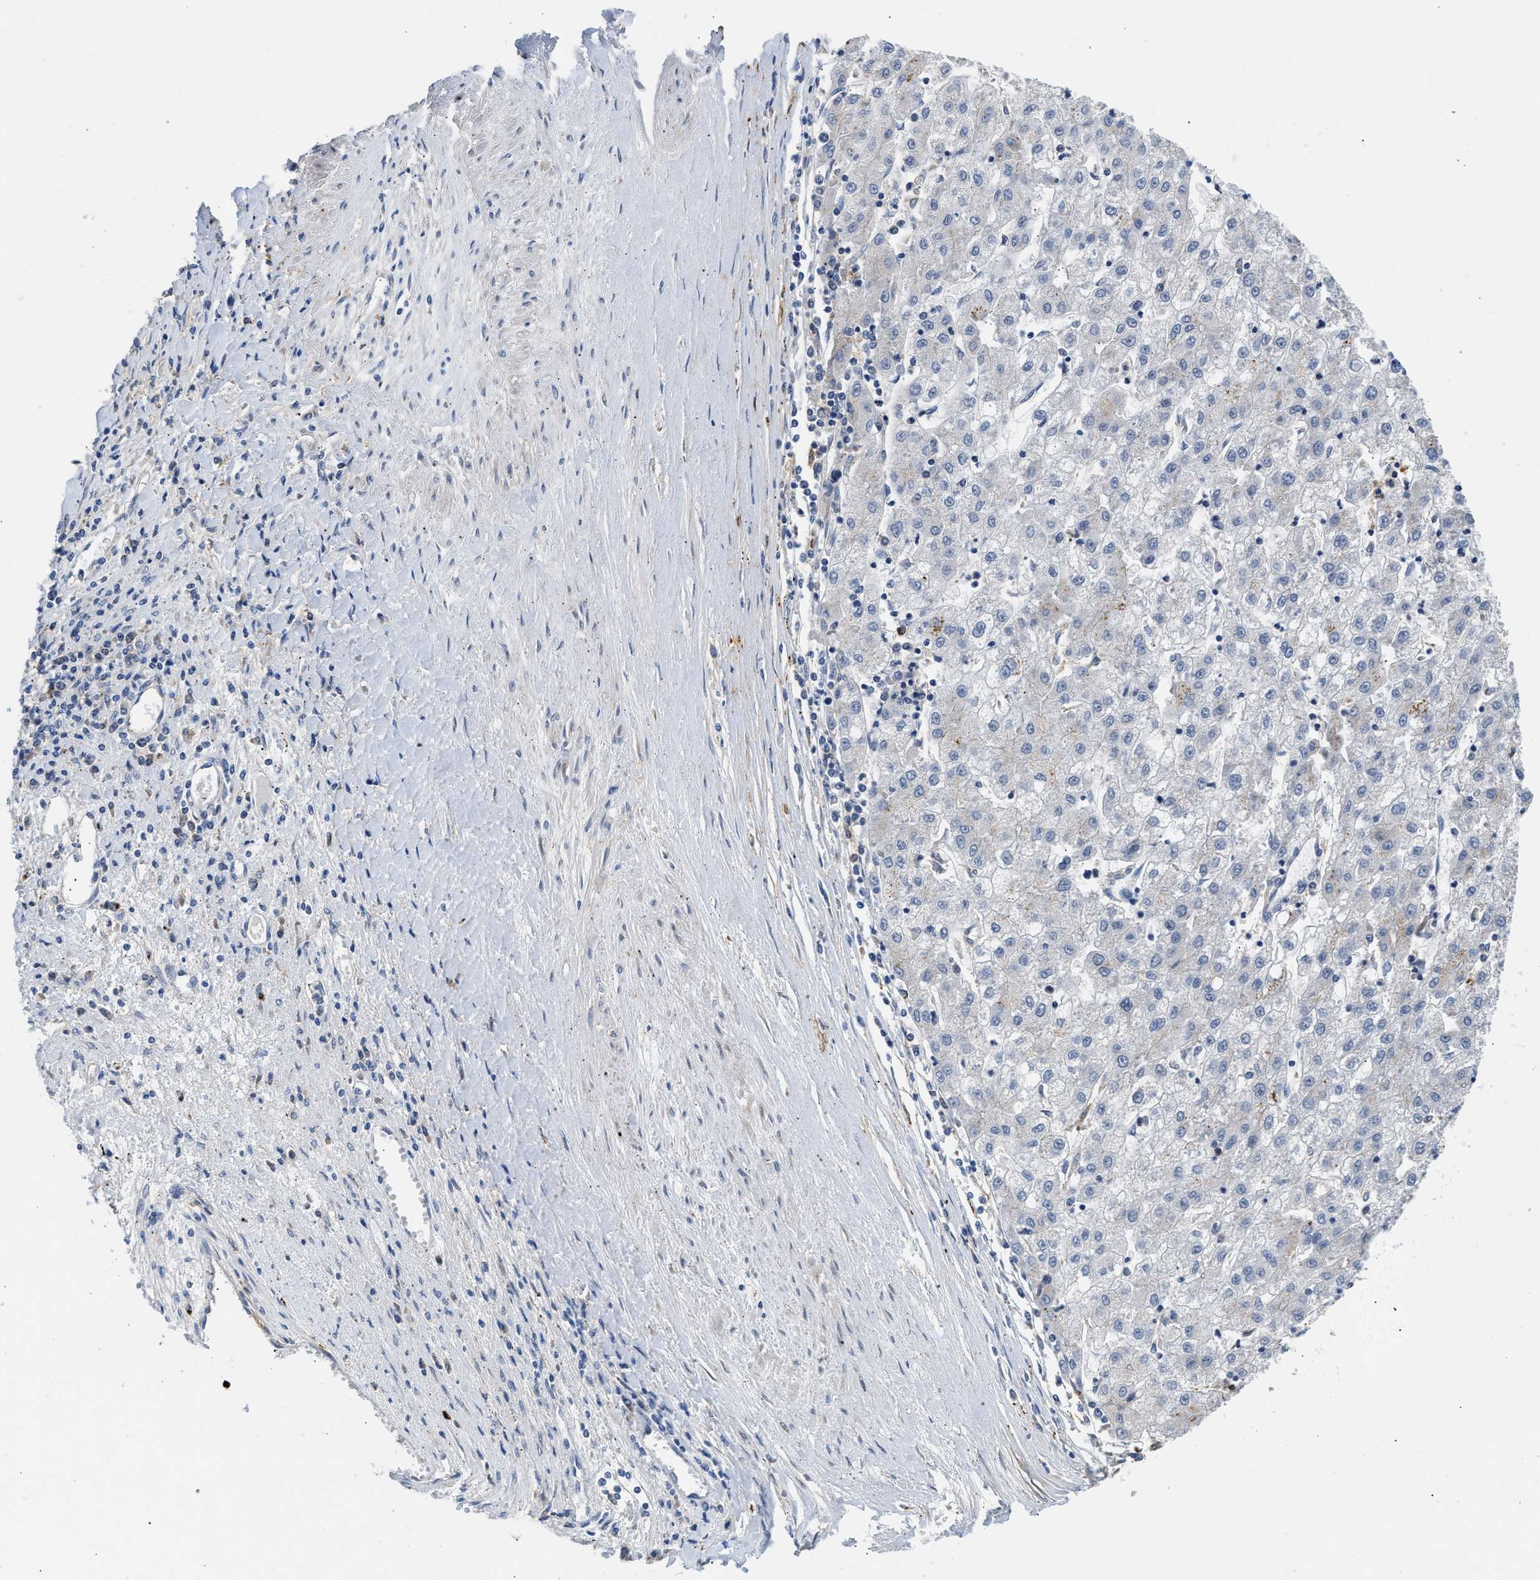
{"staining": {"intensity": "negative", "quantity": "none", "location": "none"}, "tissue": "liver cancer", "cell_type": "Tumor cells", "image_type": "cancer", "snomed": [{"axis": "morphology", "description": "Carcinoma, Hepatocellular, NOS"}, {"axis": "topography", "description": "Liver"}], "caption": "Tumor cells are negative for brown protein staining in liver cancer (hepatocellular carcinoma).", "gene": "PPM1L", "patient": {"sex": "male", "age": 72}}